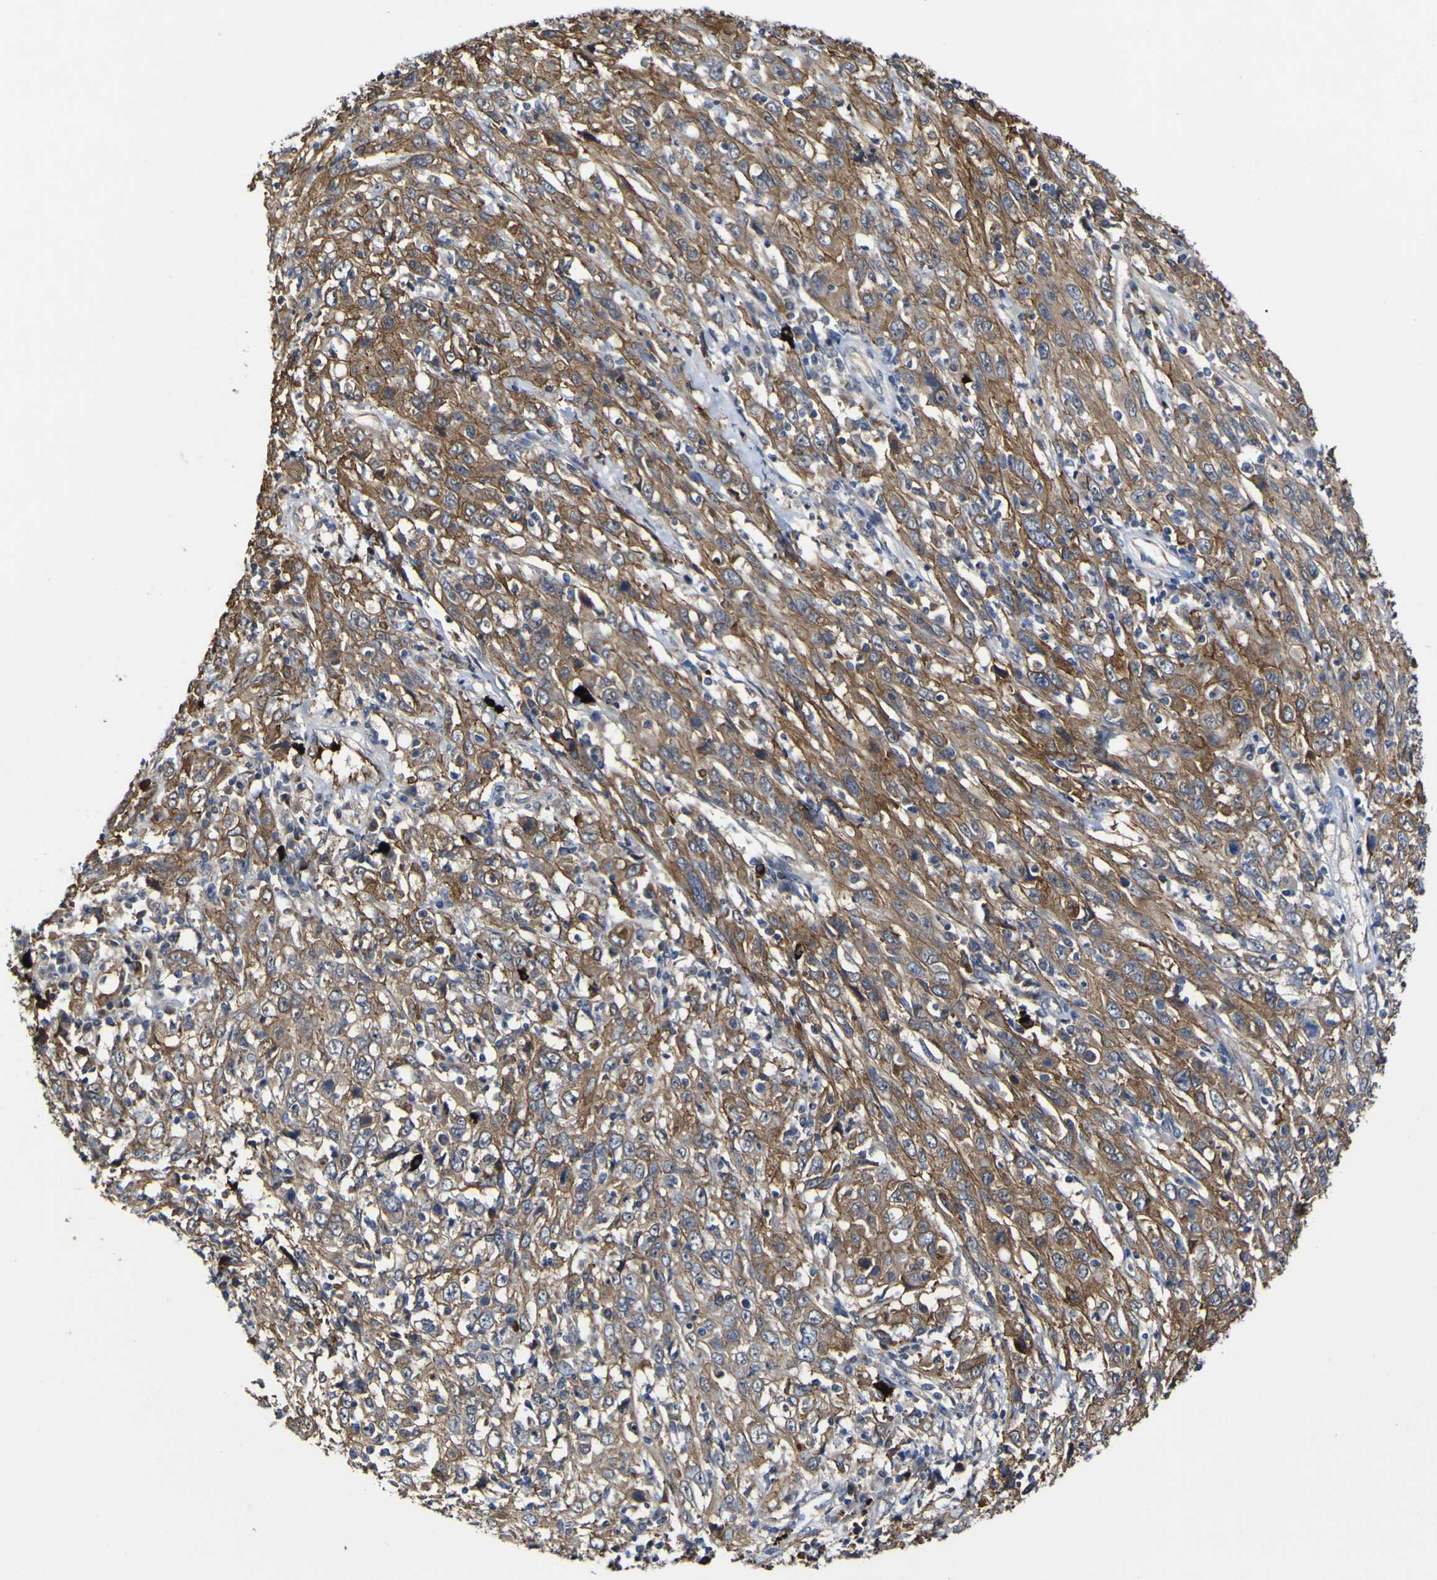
{"staining": {"intensity": "moderate", "quantity": ">75%", "location": "cytoplasmic/membranous"}, "tissue": "cervical cancer", "cell_type": "Tumor cells", "image_type": "cancer", "snomed": [{"axis": "morphology", "description": "Squamous cell carcinoma, NOS"}, {"axis": "topography", "description": "Cervix"}], "caption": "Cervical cancer tissue demonstrates moderate cytoplasmic/membranous expression in approximately >75% of tumor cells, visualized by immunohistochemistry.", "gene": "CCL2", "patient": {"sex": "female", "age": 46}}